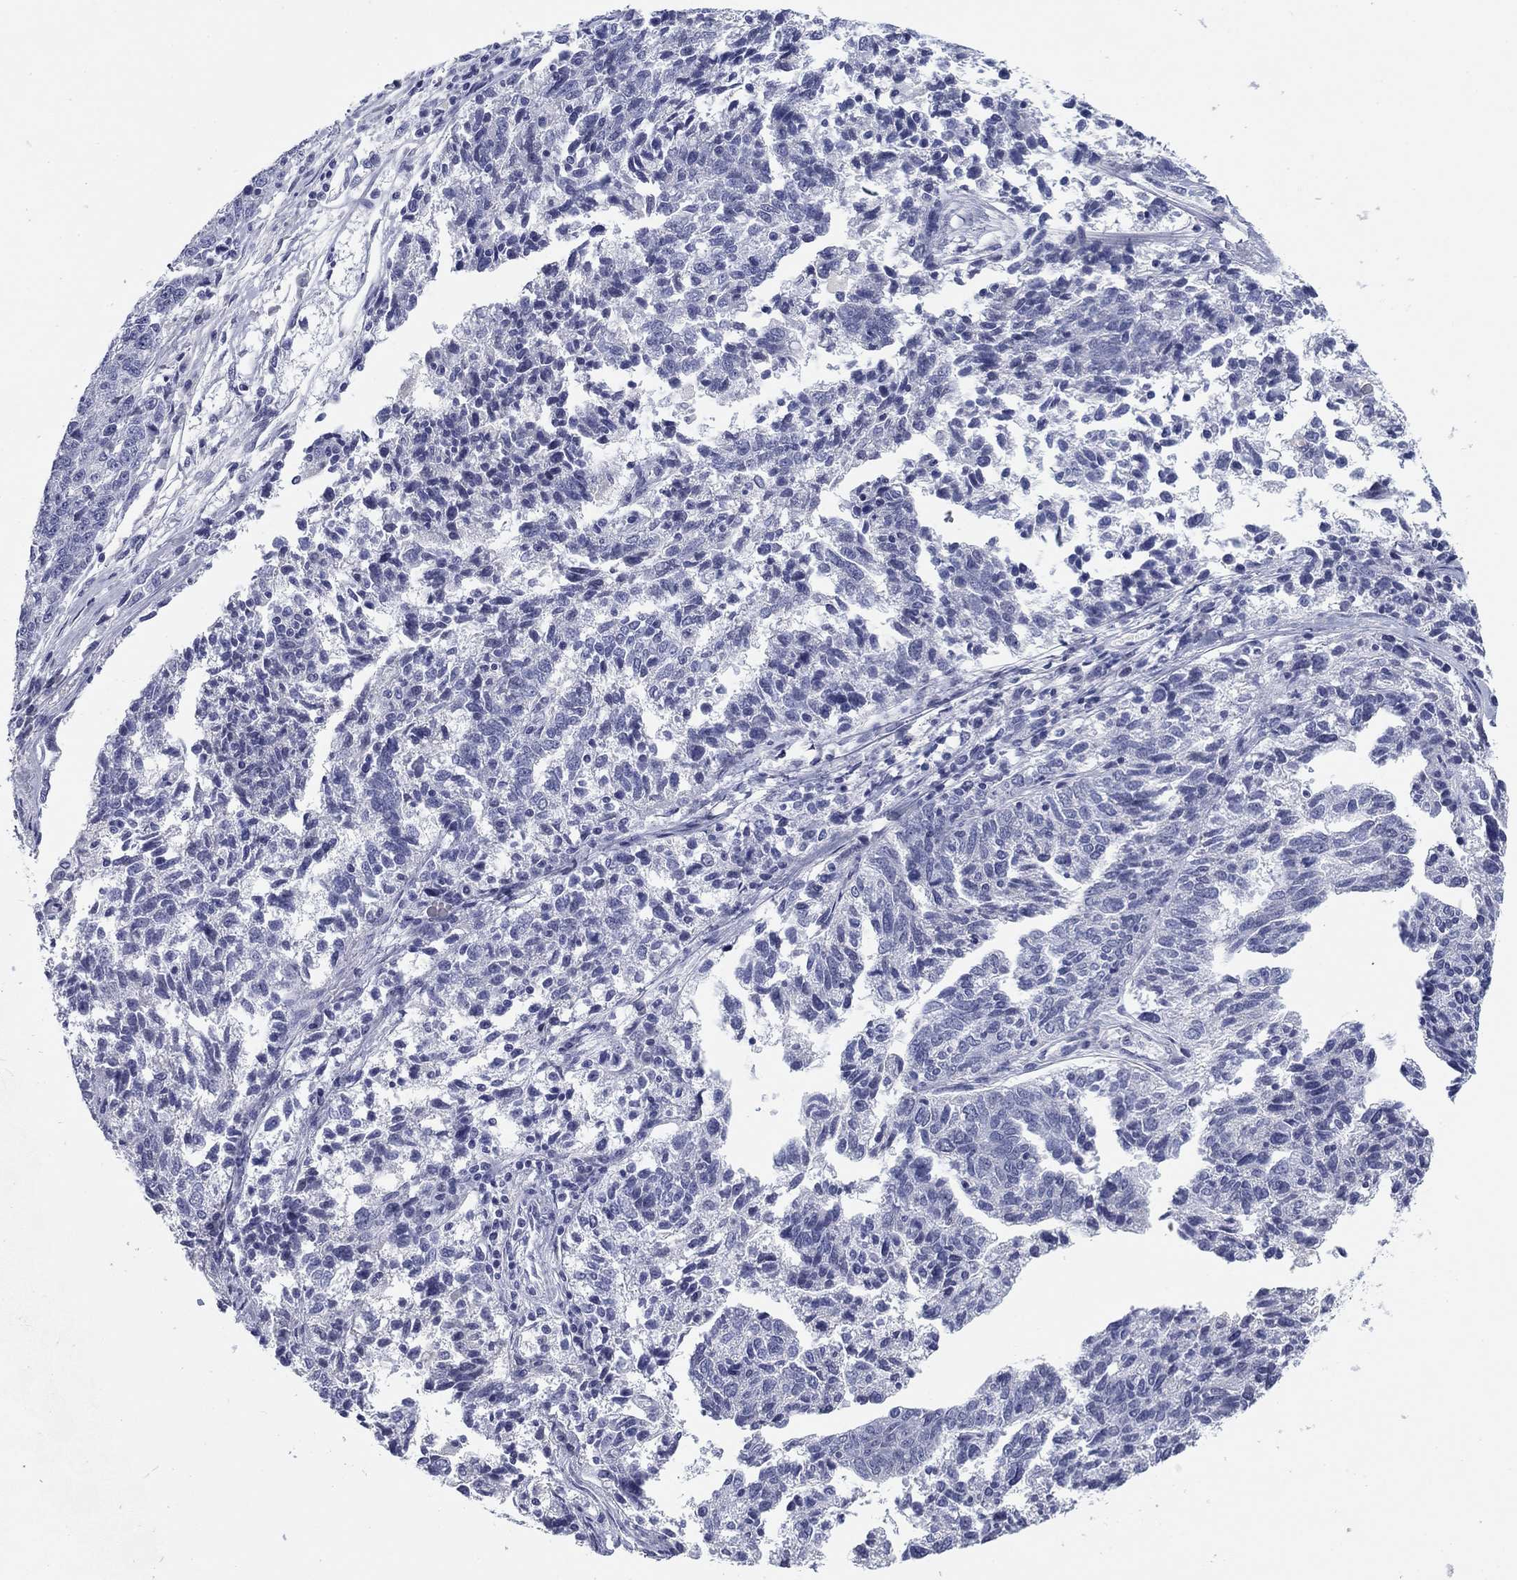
{"staining": {"intensity": "negative", "quantity": "none", "location": "none"}, "tissue": "ovarian cancer", "cell_type": "Tumor cells", "image_type": "cancer", "snomed": [{"axis": "morphology", "description": "Cystadenocarcinoma, serous, NOS"}, {"axis": "topography", "description": "Ovary"}], "caption": "Immunohistochemistry (IHC) micrograph of human ovarian cancer stained for a protein (brown), which exhibits no positivity in tumor cells.", "gene": "KCNH1", "patient": {"sex": "female", "age": 71}}